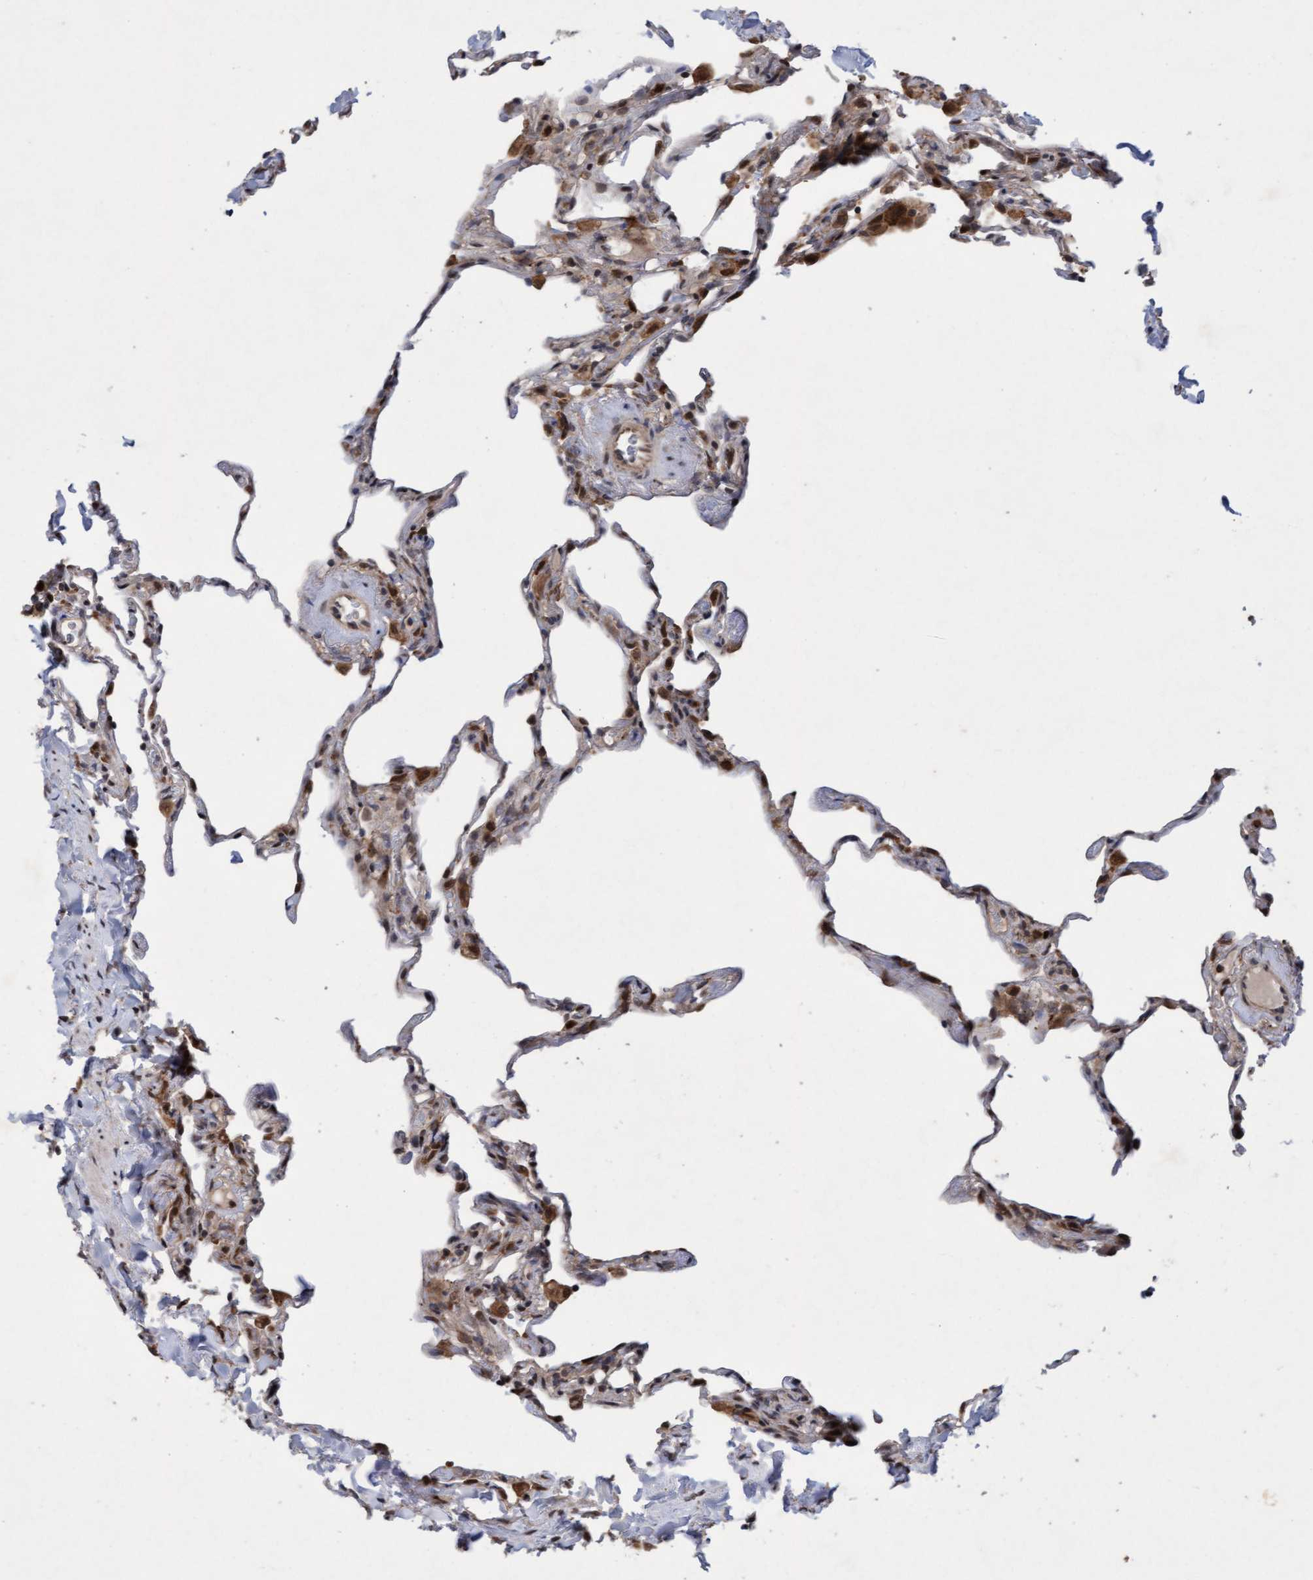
{"staining": {"intensity": "moderate", "quantity": "25%-75%", "location": "cytoplasmic/membranous"}, "tissue": "lung", "cell_type": "Alveolar cells", "image_type": "normal", "snomed": [{"axis": "morphology", "description": "Normal tissue, NOS"}, {"axis": "topography", "description": "Lung"}], "caption": "This is a photomicrograph of immunohistochemistry staining of unremarkable lung, which shows moderate positivity in the cytoplasmic/membranous of alveolar cells.", "gene": "TANC2", "patient": {"sex": "male", "age": 59}}